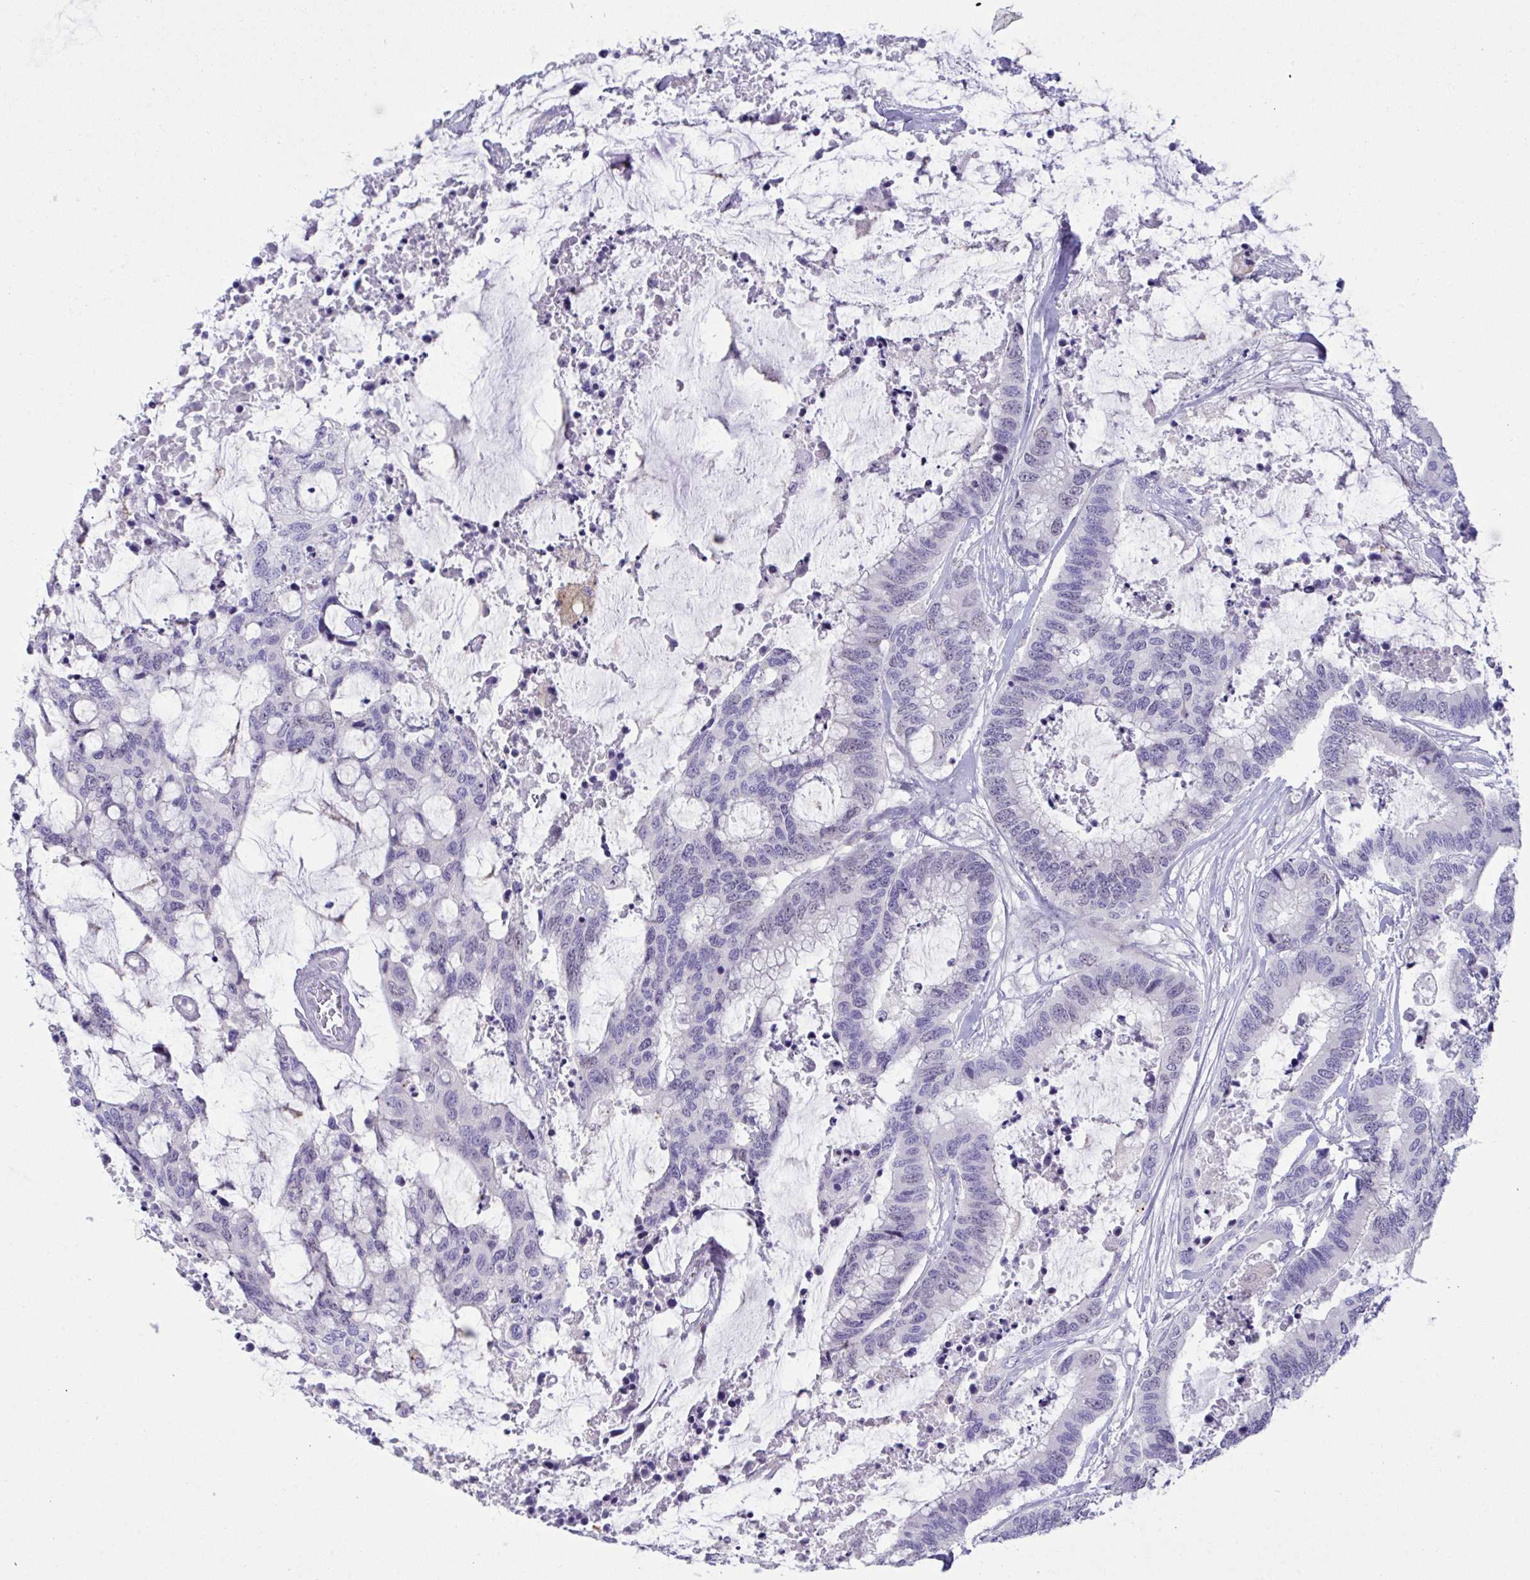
{"staining": {"intensity": "negative", "quantity": "none", "location": "none"}, "tissue": "colorectal cancer", "cell_type": "Tumor cells", "image_type": "cancer", "snomed": [{"axis": "morphology", "description": "Adenocarcinoma, NOS"}, {"axis": "topography", "description": "Rectum"}], "caption": "Immunohistochemistry image of neoplastic tissue: human colorectal cancer stained with DAB demonstrates no significant protein expression in tumor cells.", "gene": "DTX3", "patient": {"sex": "female", "age": 59}}